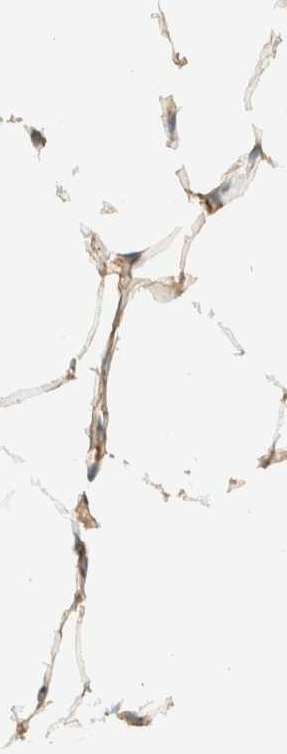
{"staining": {"intensity": "moderate", "quantity": ">75%", "location": "cytoplasmic/membranous"}, "tissue": "adipose tissue", "cell_type": "Adipocytes", "image_type": "normal", "snomed": [{"axis": "morphology", "description": "Normal tissue, NOS"}, {"axis": "morphology", "description": "Adenocarcinoma, NOS"}, {"axis": "topography", "description": "Colon"}, {"axis": "topography", "description": "Peripheral nerve tissue"}], "caption": "Normal adipose tissue was stained to show a protein in brown. There is medium levels of moderate cytoplasmic/membranous expression in approximately >75% of adipocytes. (DAB (3,3'-diaminobenzidine) IHC, brown staining for protein, blue staining for nuclei).", "gene": "CYB5R4", "patient": {"sex": "male", "age": 14}}